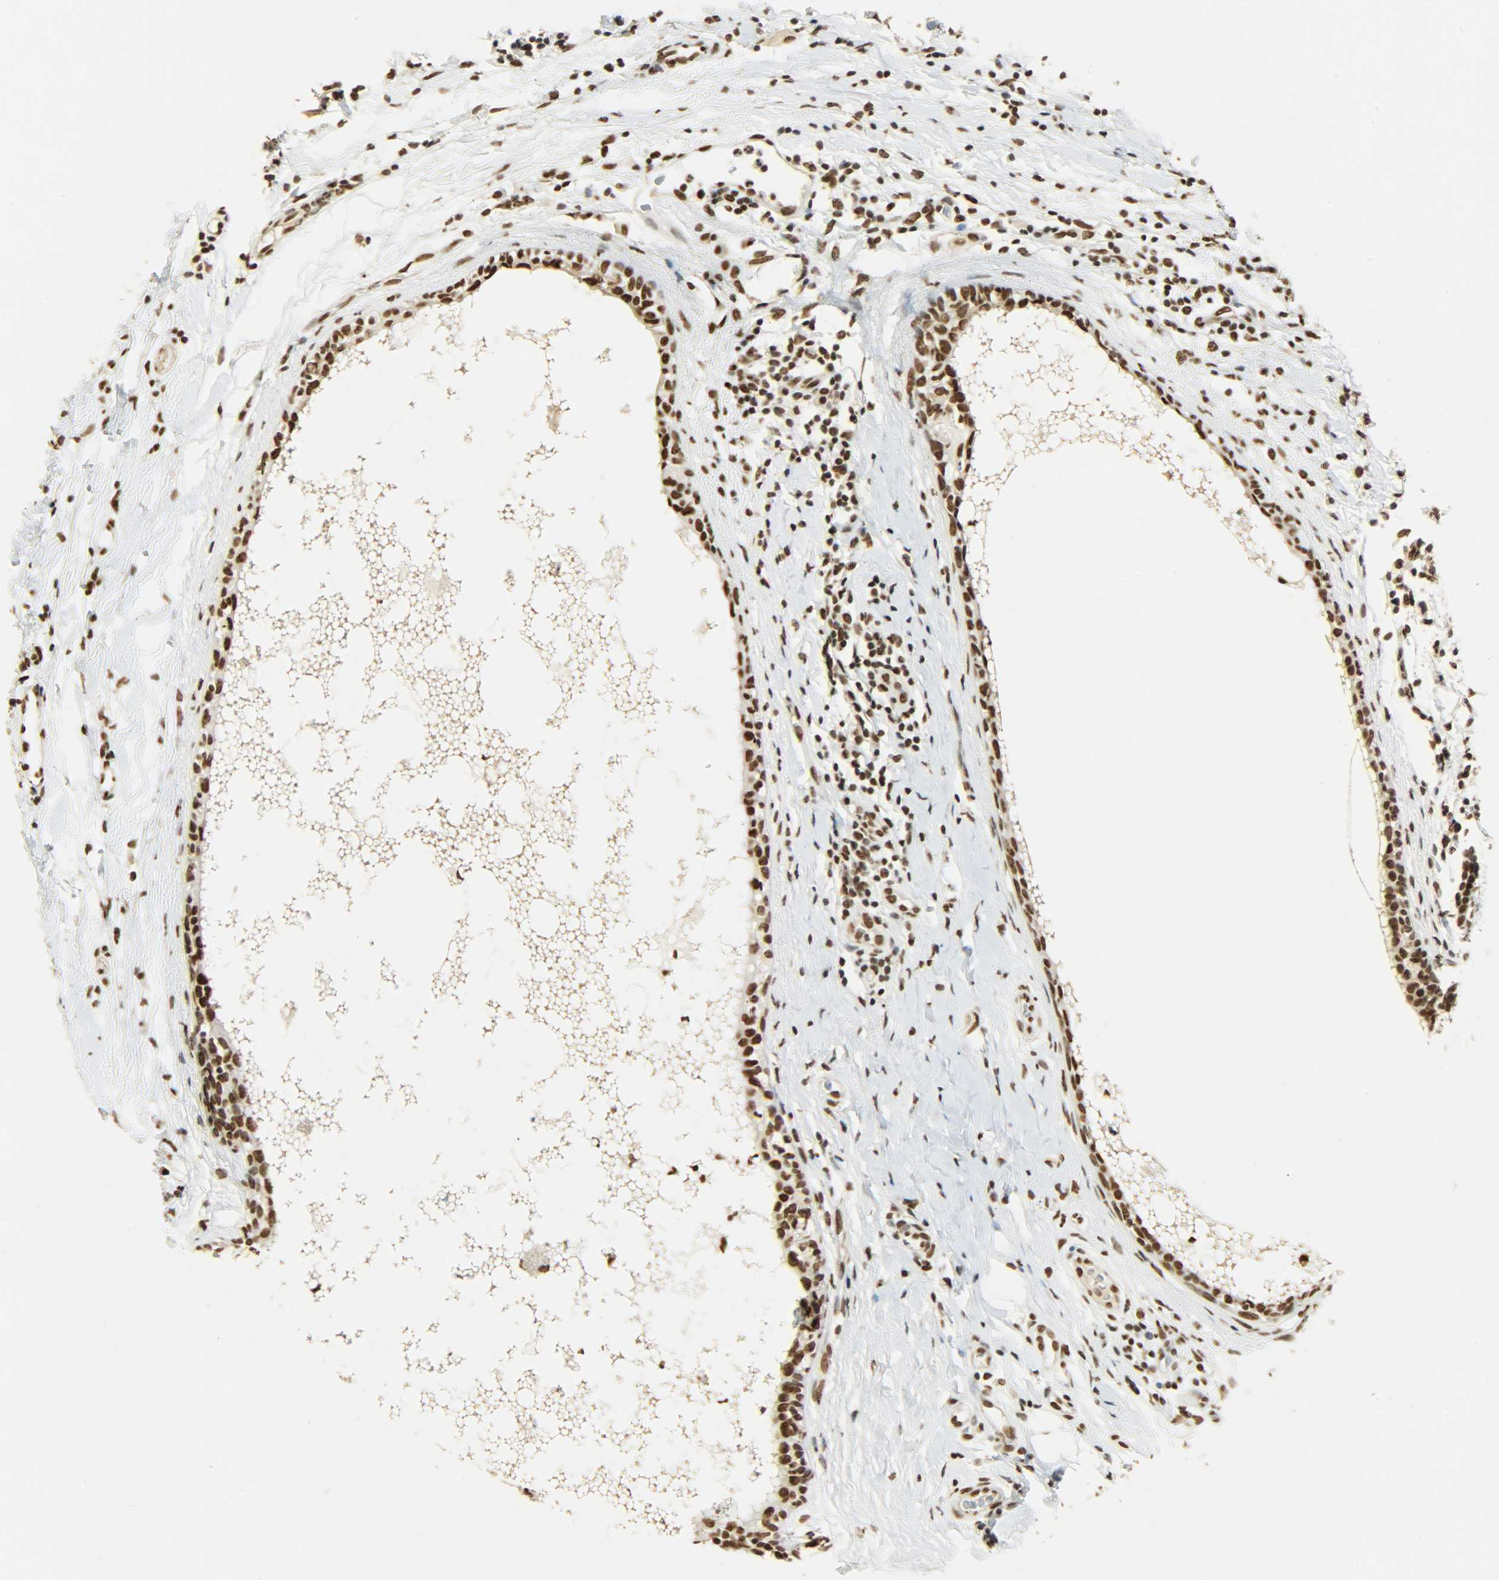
{"staining": {"intensity": "strong", "quantity": ">75%", "location": "nuclear"}, "tissue": "breast cancer", "cell_type": "Tumor cells", "image_type": "cancer", "snomed": [{"axis": "morphology", "description": "Duct carcinoma"}, {"axis": "topography", "description": "Breast"}], "caption": "Immunohistochemistry (DAB) staining of breast cancer displays strong nuclear protein staining in about >75% of tumor cells. (DAB = brown stain, brightfield microscopy at high magnification).", "gene": "KHDRBS1", "patient": {"sex": "female", "age": 40}}